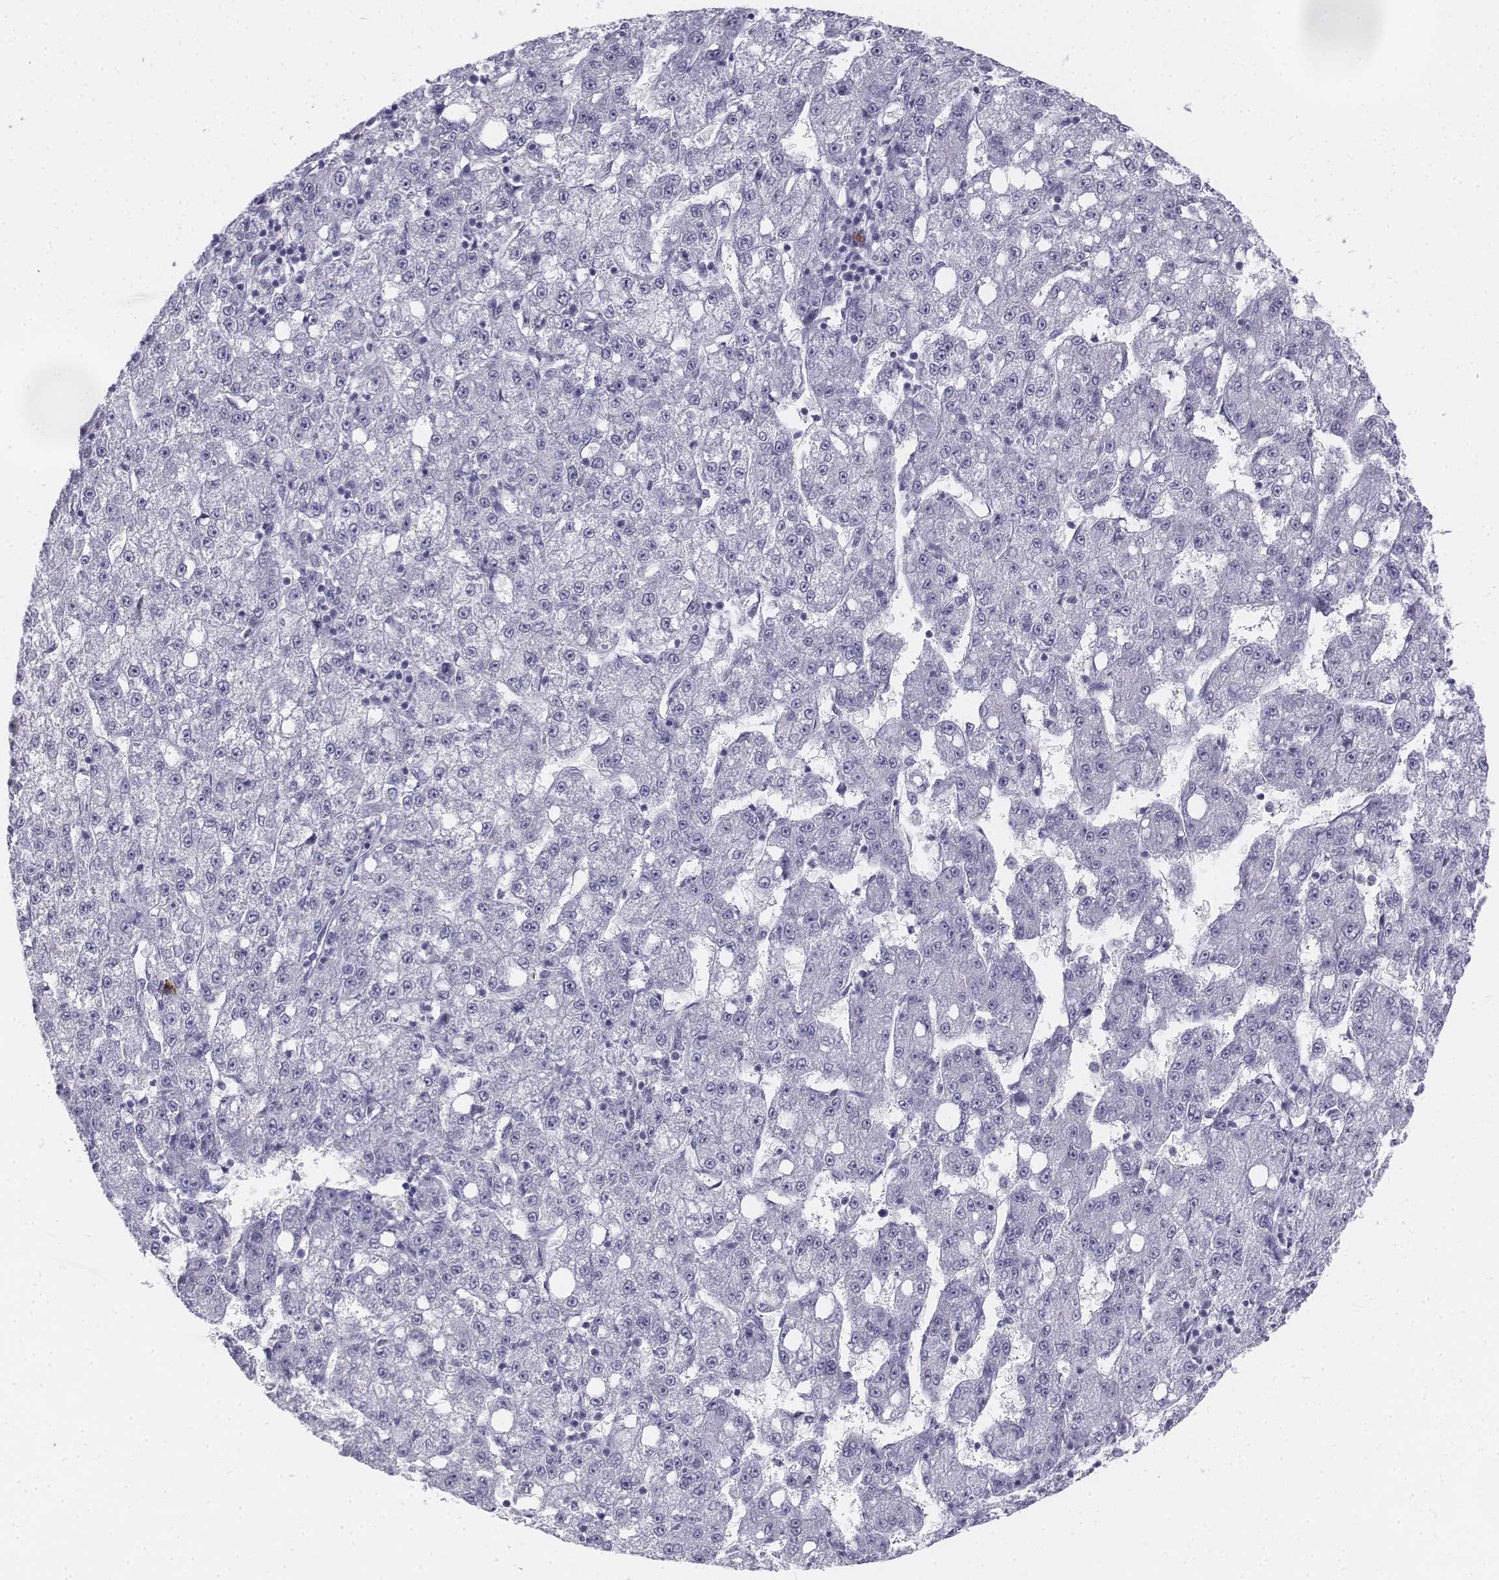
{"staining": {"intensity": "negative", "quantity": "none", "location": "none"}, "tissue": "liver cancer", "cell_type": "Tumor cells", "image_type": "cancer", "snomed": [{"axis": "morphology", "description": "Carcinoma, Hepatocellular, NOS"}, {"axis": "topography", "description": "Liver"}], "caption": "Immunohistochemistry (IHC) histopathology image of neoplastic tissue: hepatocellular carcinoma (liver) stained with DAB exhibits no significant protein expression in tumor cells. (Immunohistochemistry (IHC), brightfield microscopy, high magnification).", "gene": "TH", "patient": {"sex": "female", "age": 65}}